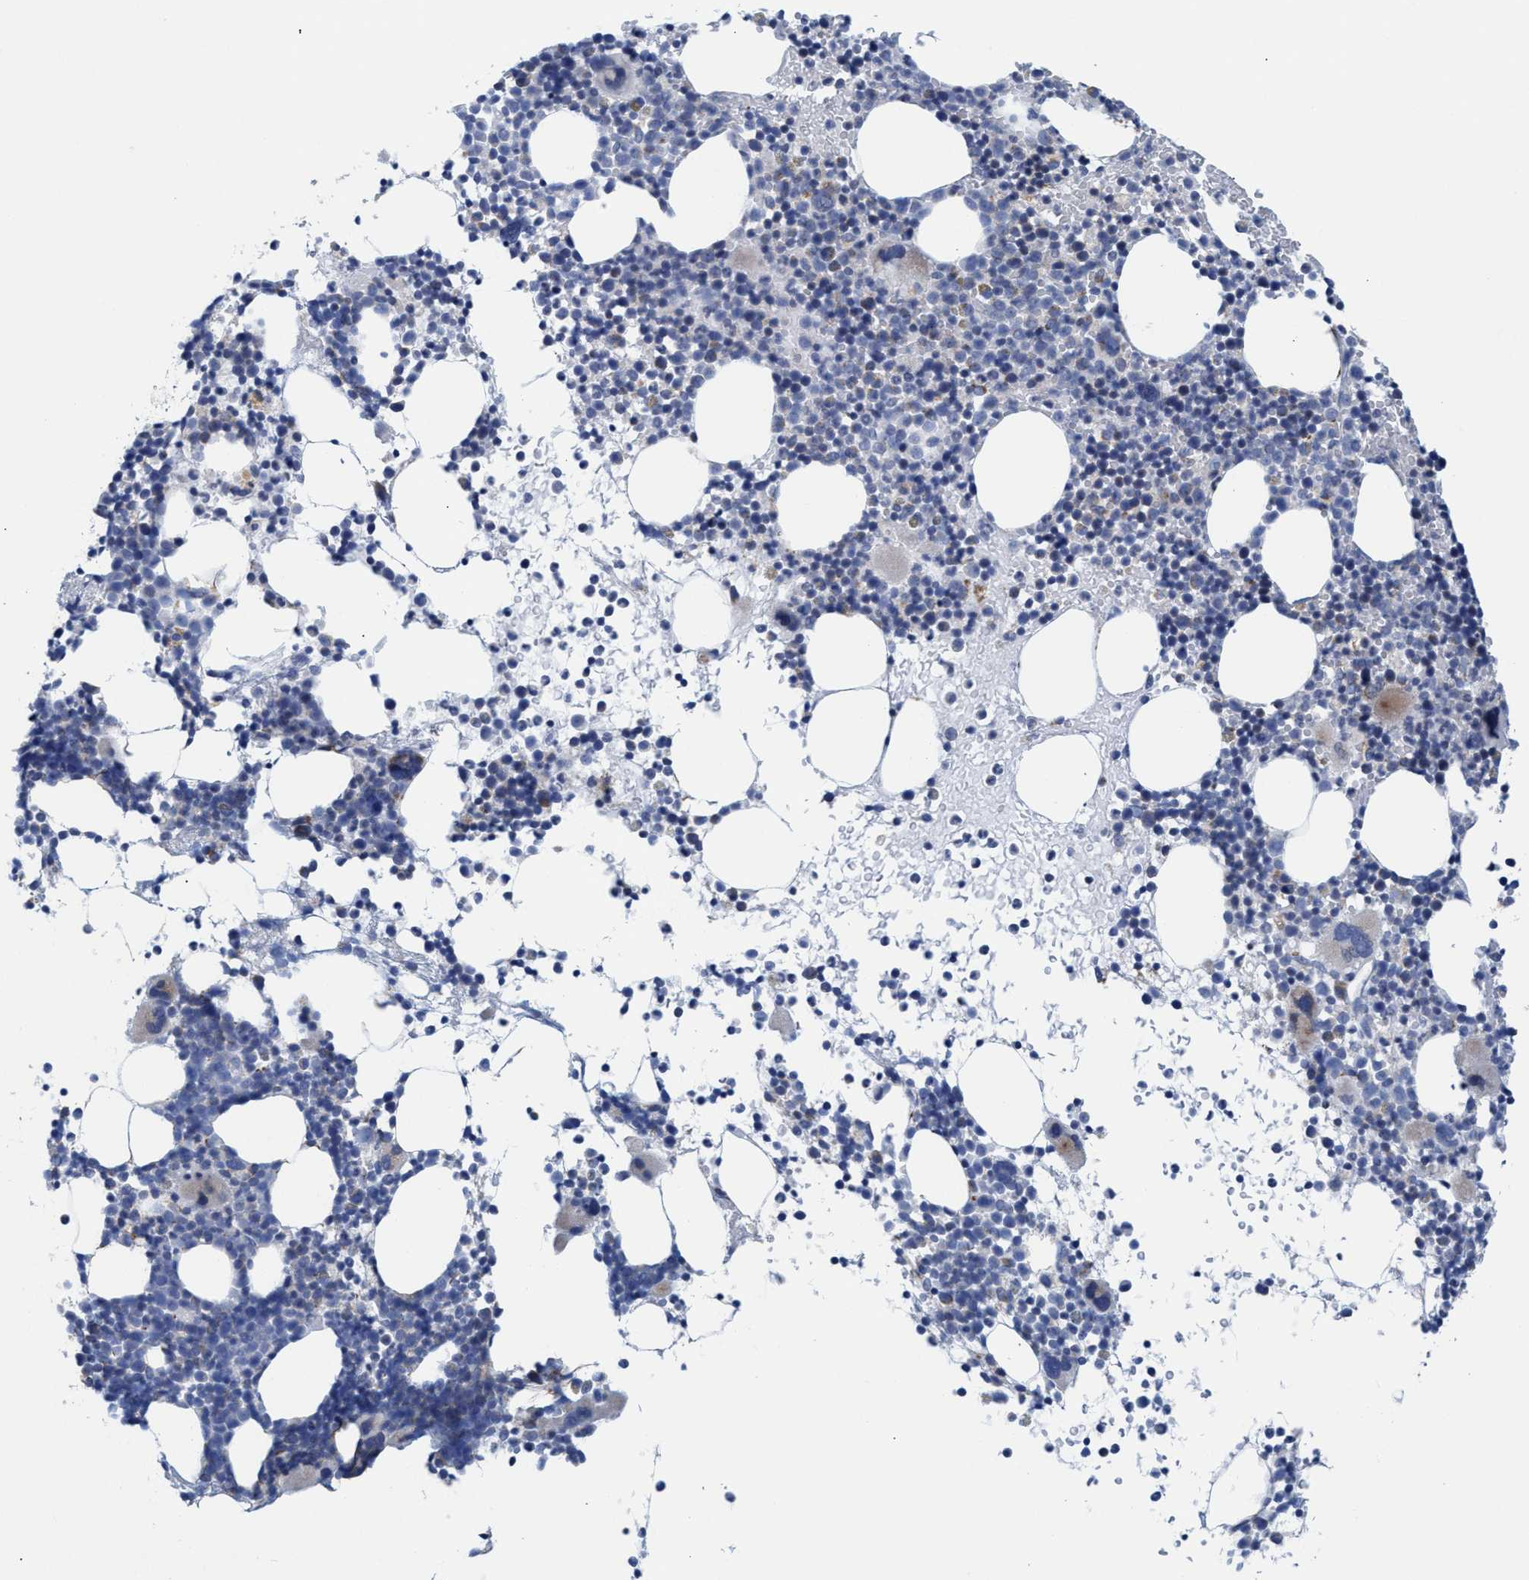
{"staining": {"intensity": "moderate", "quantity": "<25%", "location": "cytoplasmic/membranous"}, "tissue": "bone marrow", "cell_type": "Hematopoietic cells", "image_type": "normal", "snomed": [{"axis": "morphology", "description": "Normal tissue, NOS"}, {"axis": "morphology", "description": "Inflammation, NOS"}, {"axis": "topography", "description": "Bone marrow"}], "caption": "Moderate cytoplasmic/membranous expression is identified in approximately <25% of hematopoietic cells in benign bone marrow. The staining was performed using DAB (3,3'-diaminobenzidine), with brown indicating positive protein expression. Nuclei are stained blue with hematoxylin.", "gene": "GGA3", "patient": {"sex": "male", "age": 78}}